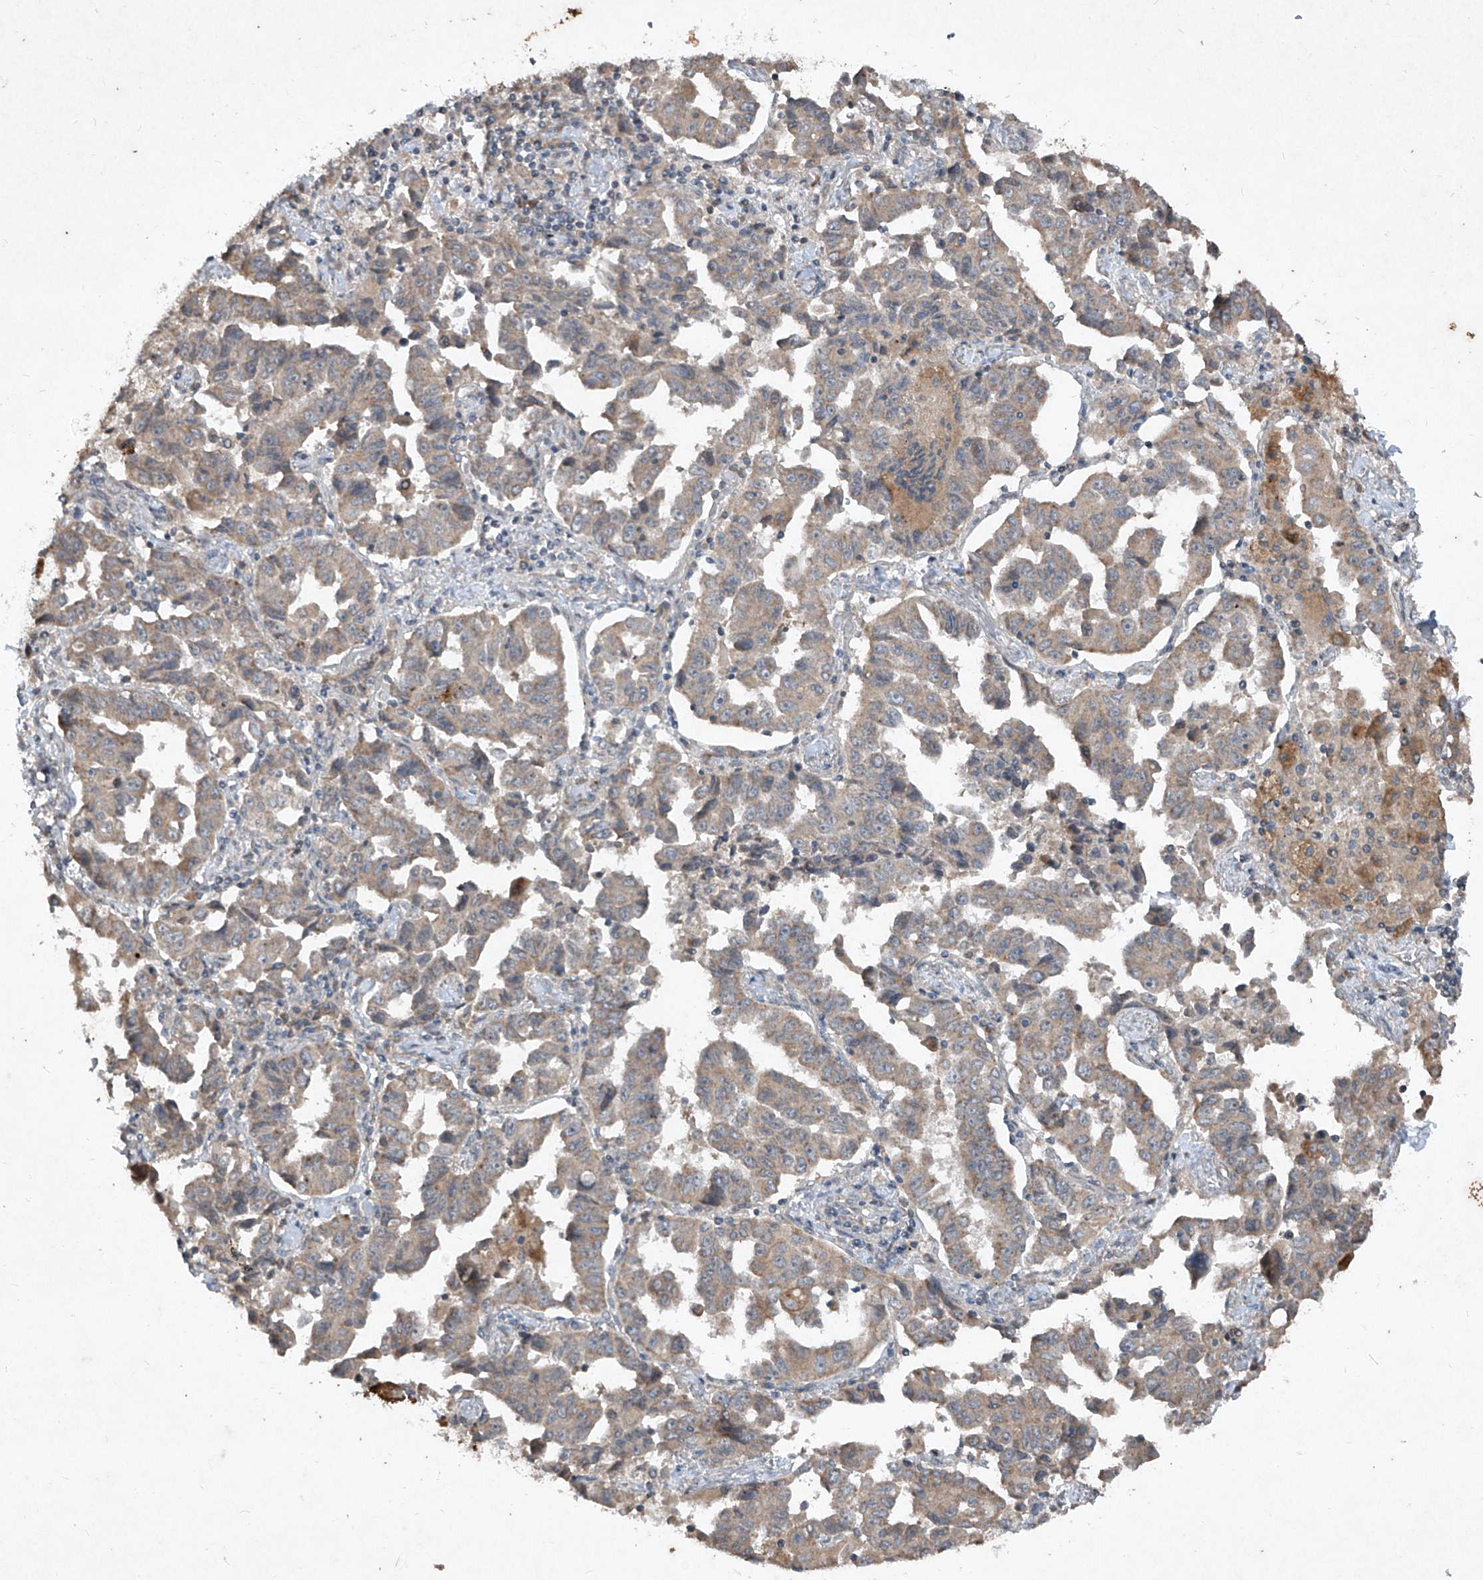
{"staining": {"intensity": "weak", "quantity": ">75%", "location": "cytoplasmic/membranous"}, "tissue": "lung cancer", "cell_type": "Tumor cells", "image_type": "cancer", "snomed": [{"axis": "morphology", "description": "Adenocarcinoma, NOS"}, {"axis": "topography", "description": "Lung"}], "caption": "Human lung cancer (adenocarcinoma) stained for a protein (brown) demonstrates weak cytoplasmic/membranous positive expression in about >75% of tumor cells.", "gene": "ABCD3", "patient": {"sex": "female", "age": 51}}